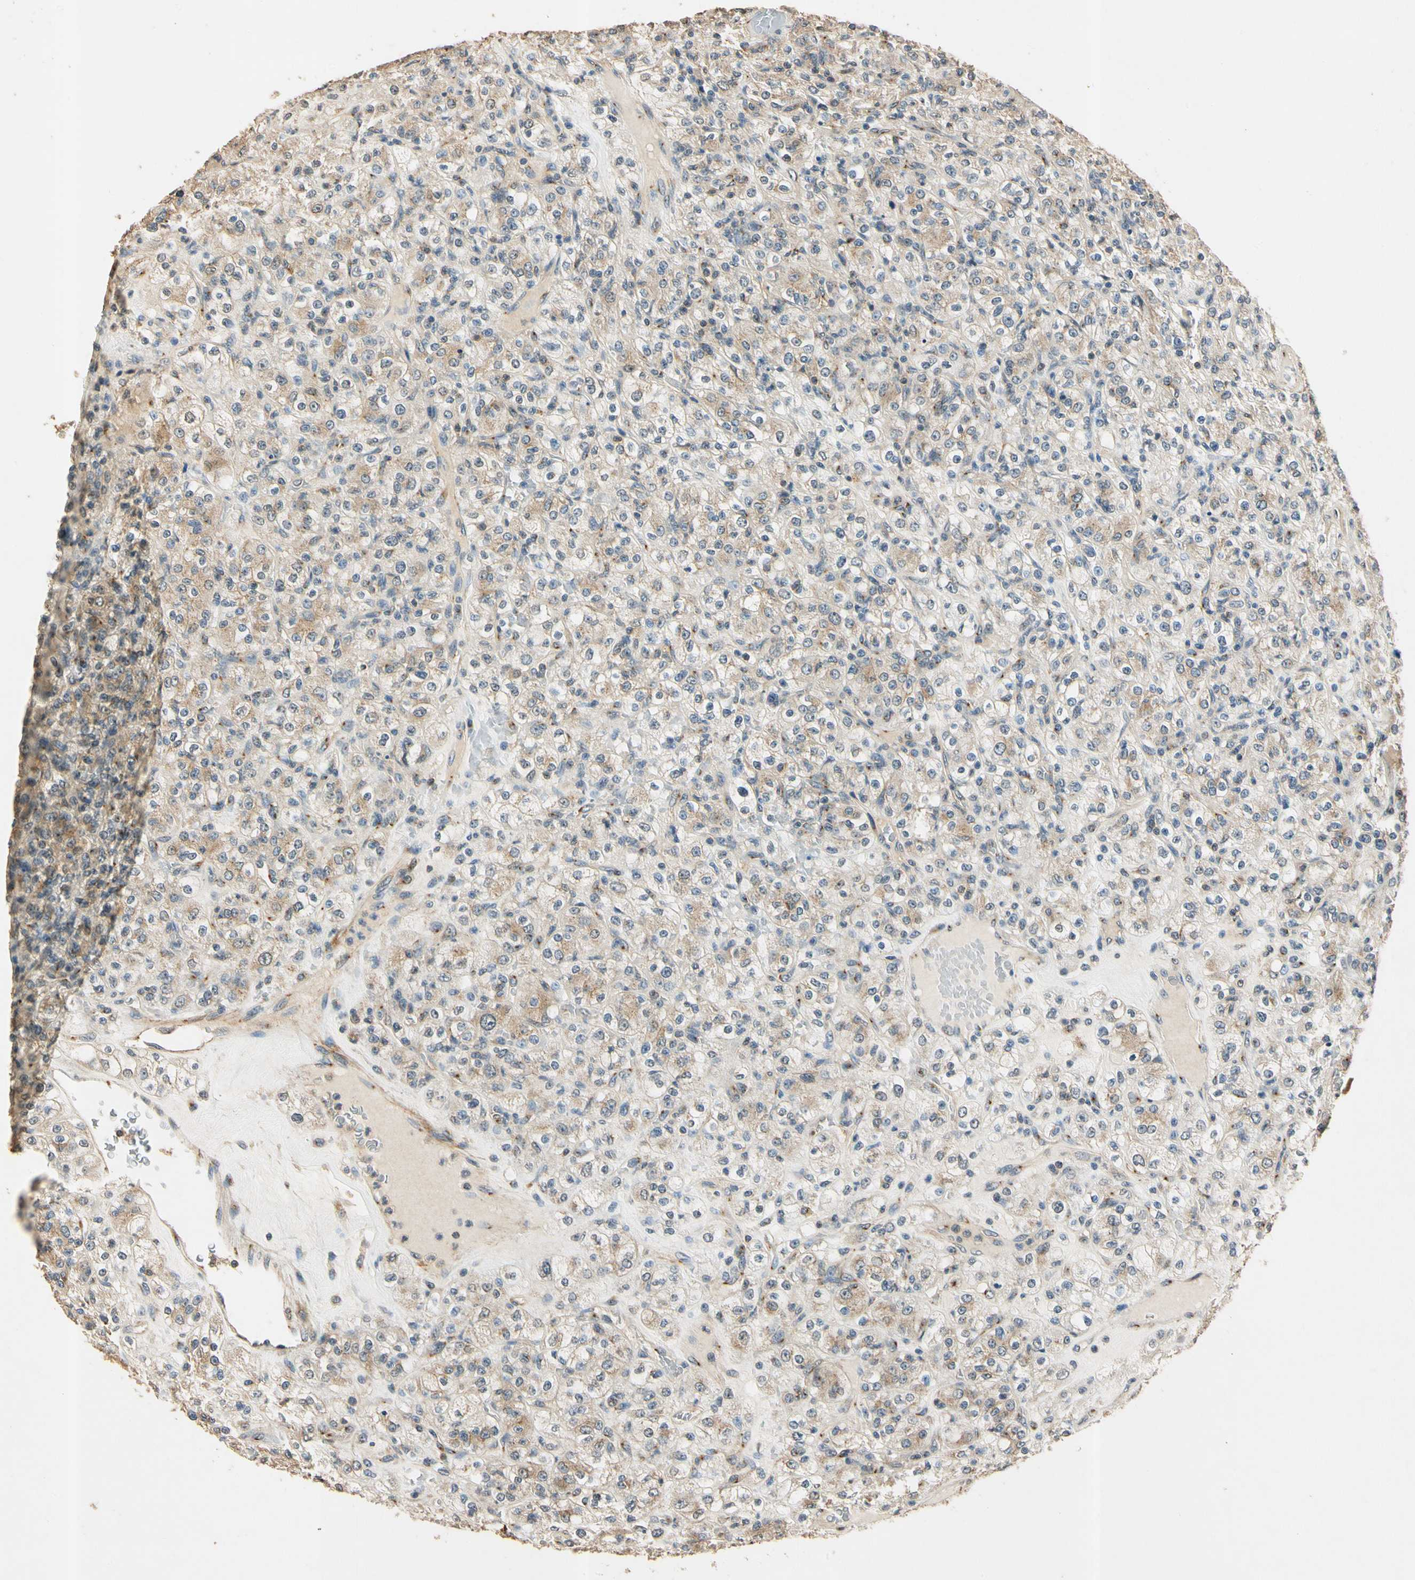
{"staining": {"intensity": "weak", "quantity": "25%-75%", "location": "cytoplasmic/membranous"}, "tissue": "renal cancer", "cell_type": "Tumor cells", "image_type": "cancer", "snomed": [{"axis": "morphology", "description": "Normal tissue, NOS"}, {"axis": "morphology", "description": "Adenocarcinoma, NOS"}, {"axis": "topography", "description": "Kidney"}], "caption": "Brown immunohistochemical staining in renal adenocarcinoma exhibits weak cytoplasmic/membranous positivity in about 25%-75% of tumor cells.", "gene": "AKAP9", "patient": {"sex": "female", "age": 72}}